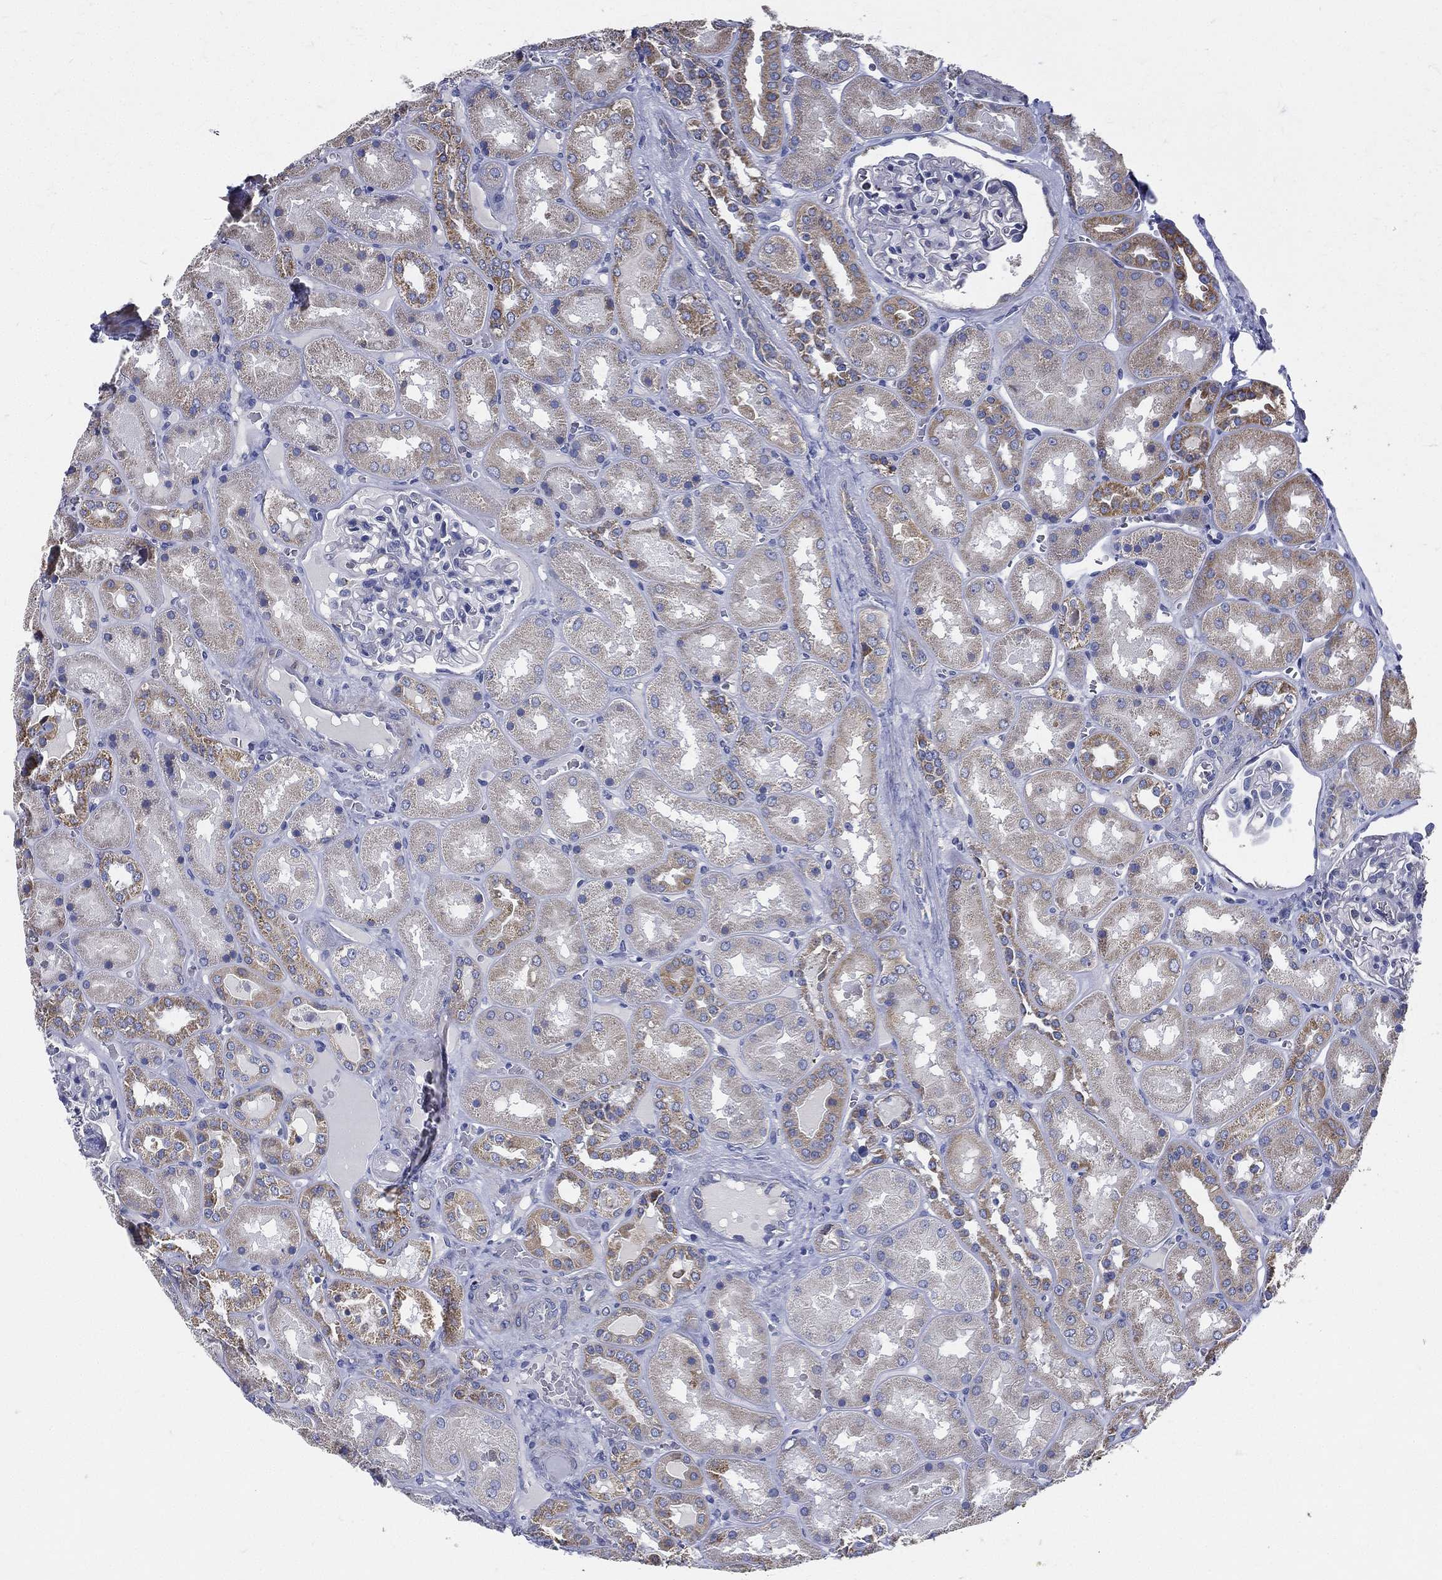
{"staining": {"intensity": "negative", "quantity": "none", "location": "none"}, "tissue": "kidney", "cell_type": "Cells in glomeruli", "image_type": "normal", "snomed": [{"axis": "morphology", "description": "Normal tissue, NOS"}, {"axis": "topography", "description": "Kidney"}], "caption": "The image displays no staining of cells in glomeruli in benign kidney.", "gene": "PWWP3A", "patient": {"sex": "male", "age": 73}}